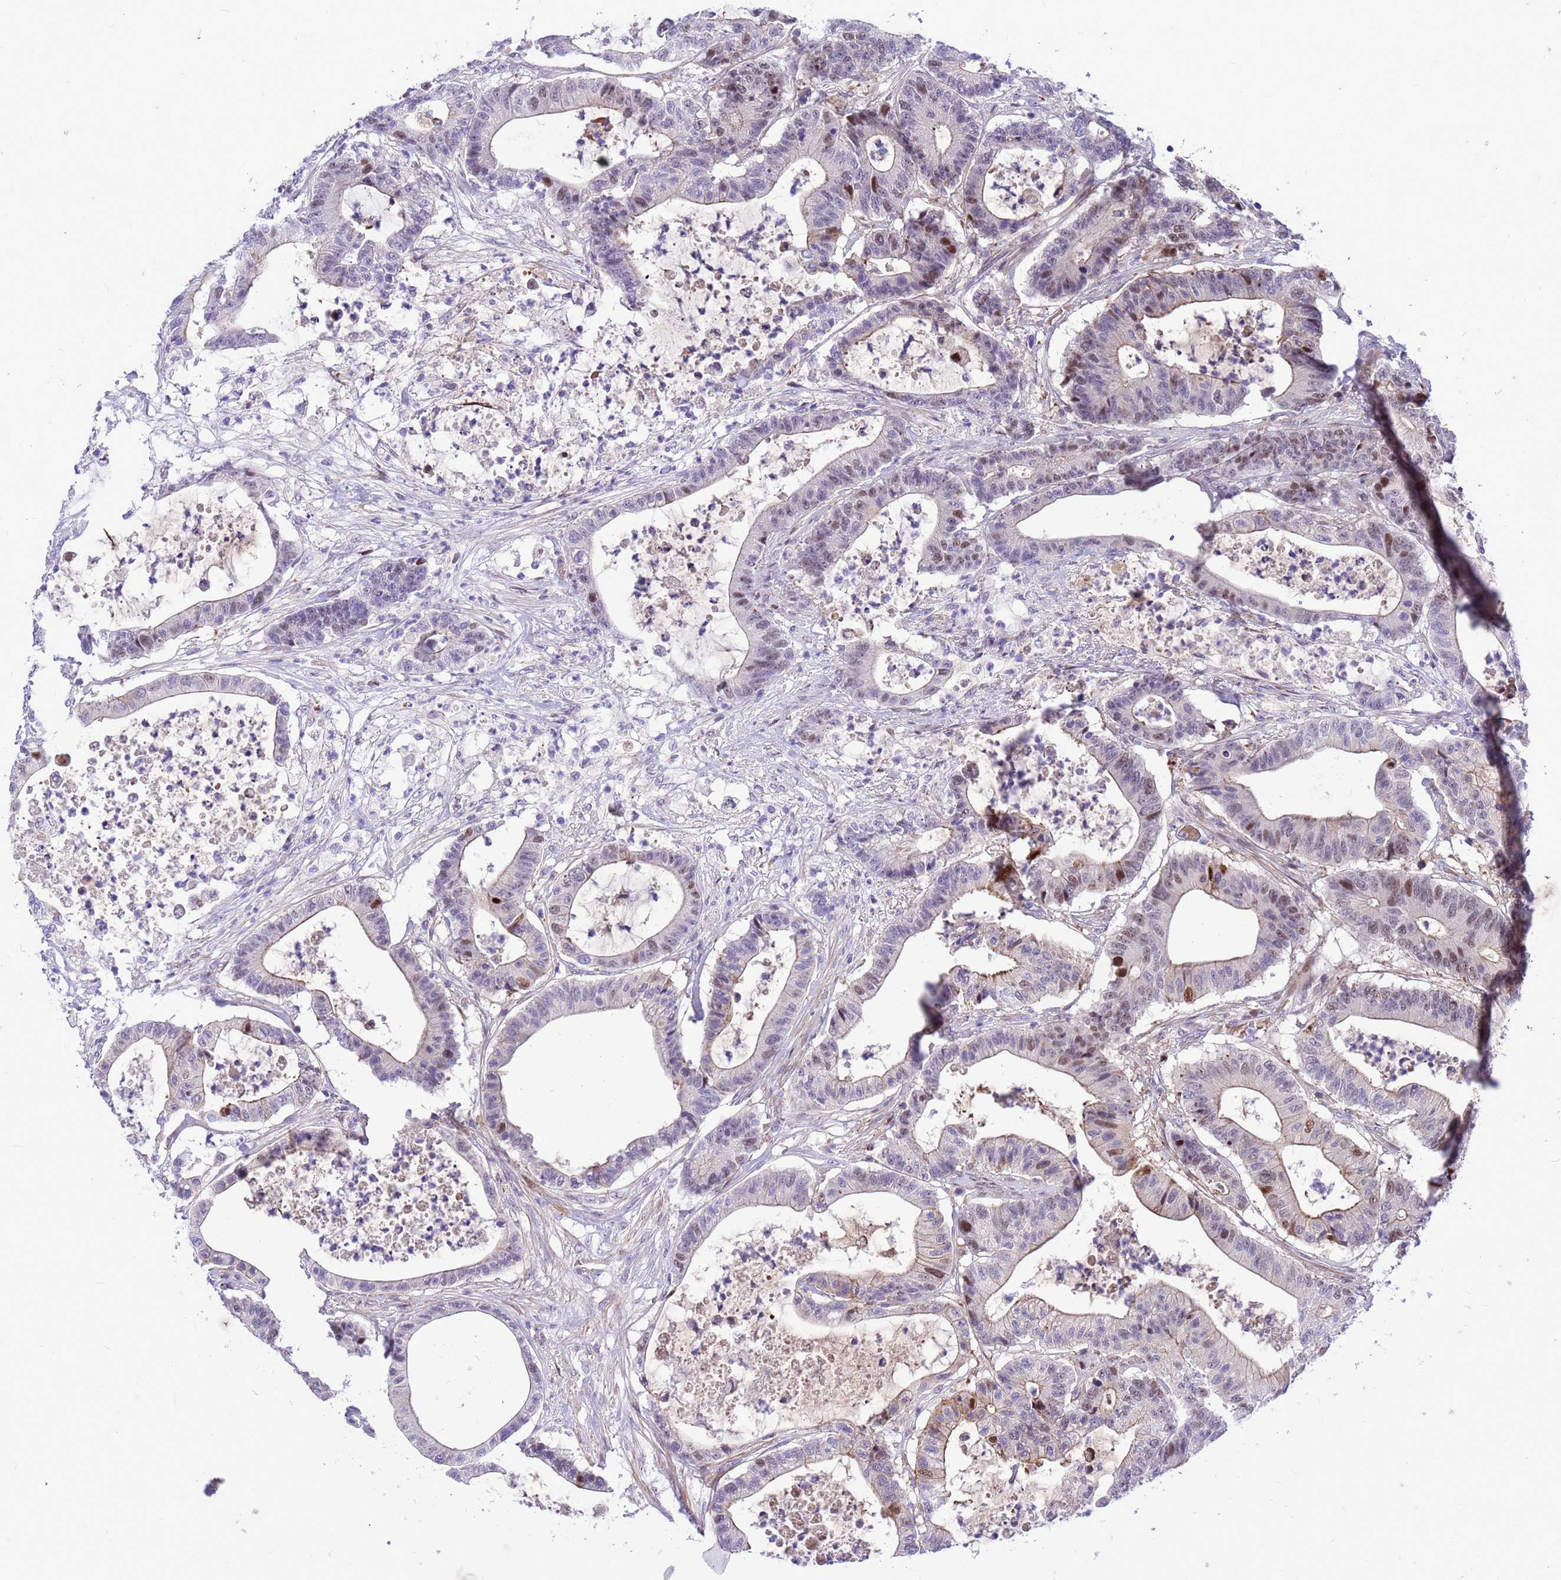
{"staining": {"intensity": "moderate", "quantity": "<25%", "location": "nuclear"}, "tissue": "colorectal cancer", "cell_type": "Tumor cells", "image_type": "cancer", "snomed": [{"axis": "morphology", "description": "Adenocarcinoma, NOS"}, {"axis": "topography", "description": "Colon"}], "caption": "Tumor cells exhibit moderate nuclear expression in approximately <25% of cells in adenocarcinoma (colorectal).", "gene": "ADAMTS7", "patient": {"sex": "female", "age": 84}}